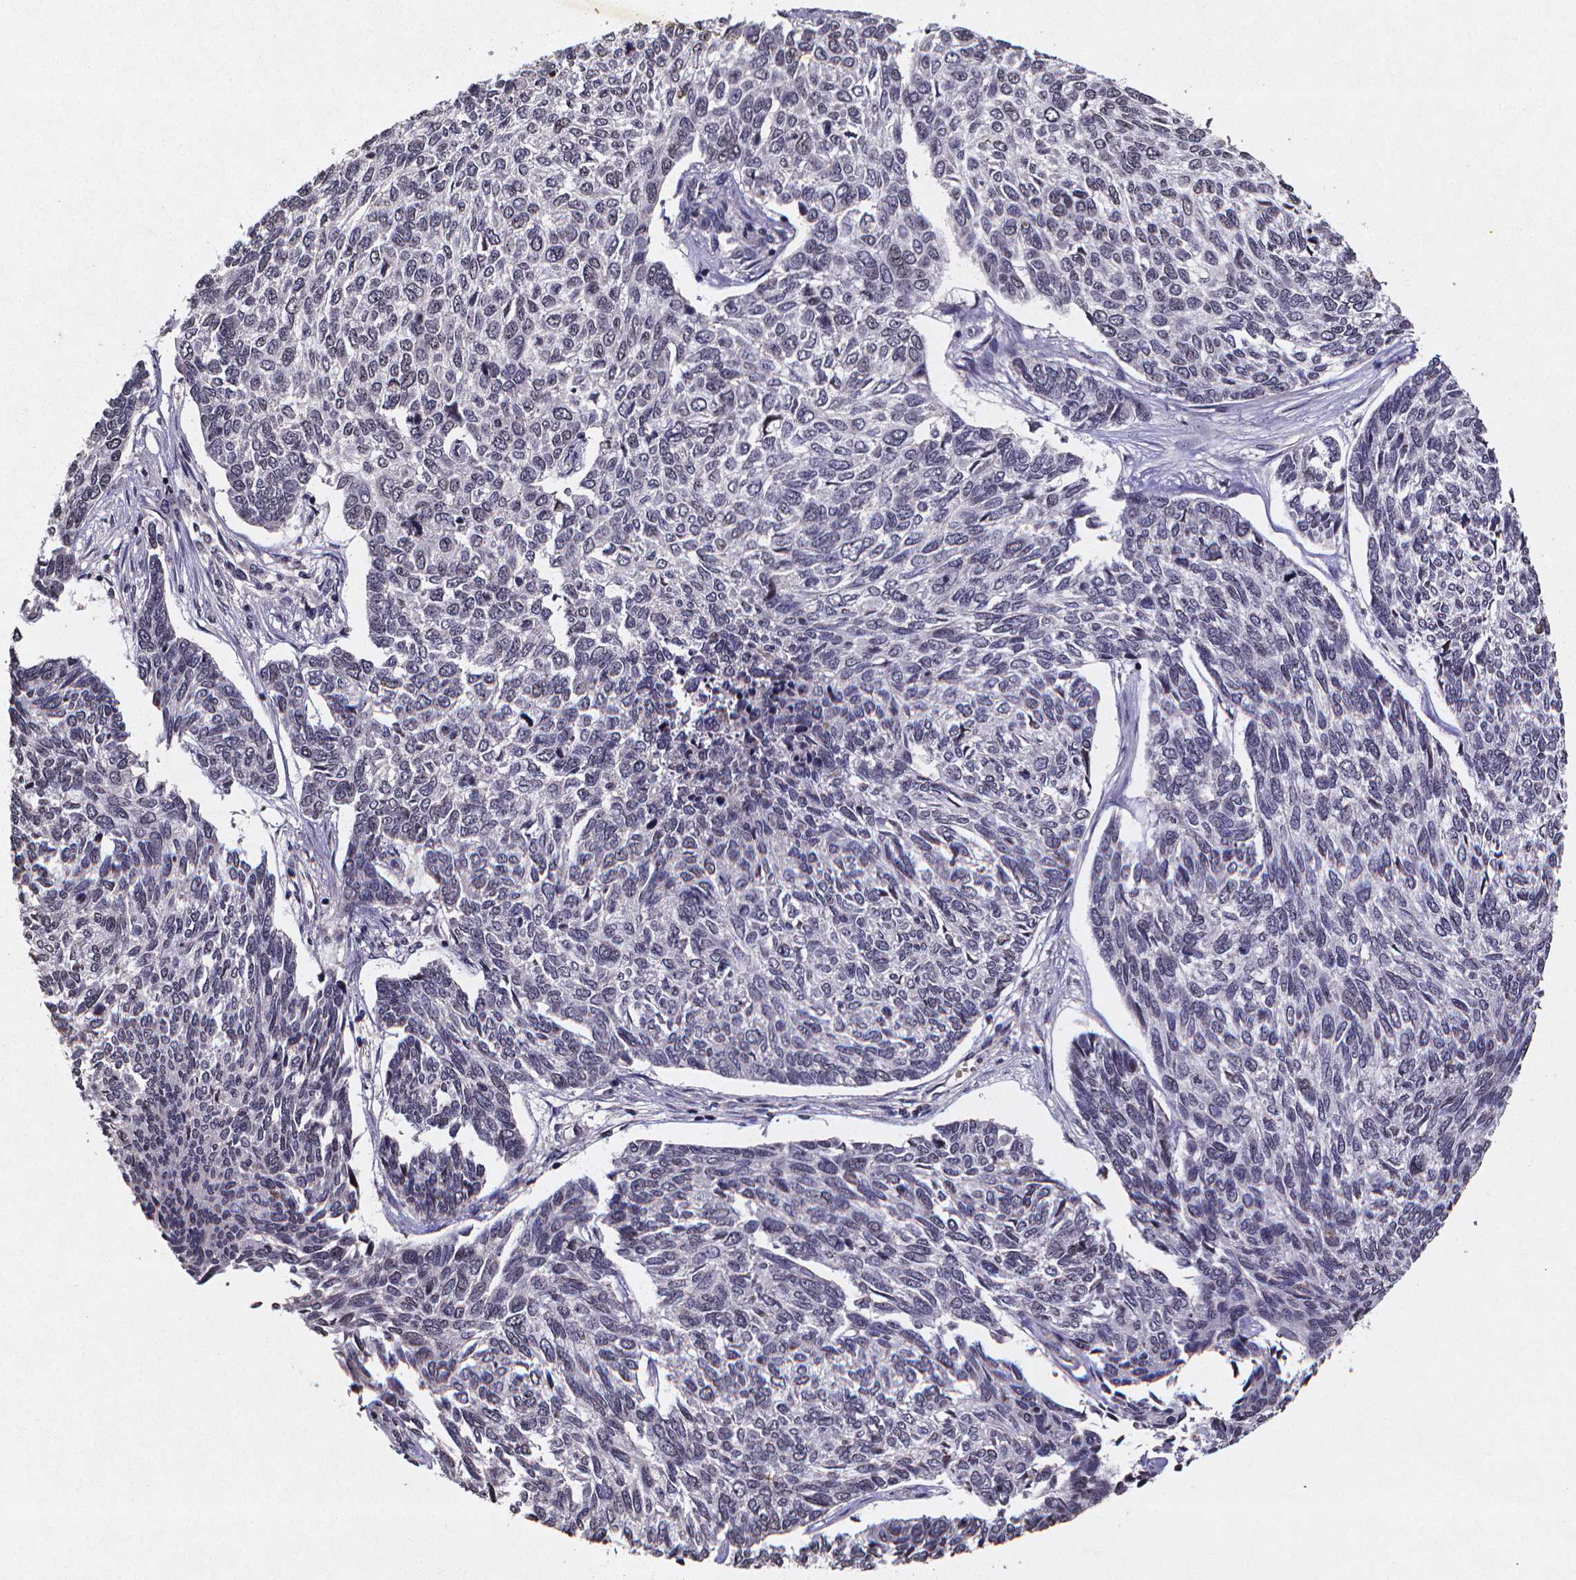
{"staining": {"intensity": "negative", "quantity": "none", "location": "none"}, "tissue": "skin cancer", "cell_type": "Tumor cells", "image_type": "cancer", "snomed": [{"axis": "morphology", "description": "Basal cell carcinoma"}, {"axis": "topography", "description": "Skin"}], "caption": "Immunohistochemistry histopathology image of skin cancer stained for a protein (brown), which displays no staining in tumor cells.", "gene": "TP73", "patient": {"sex": "female", "age": 65}}